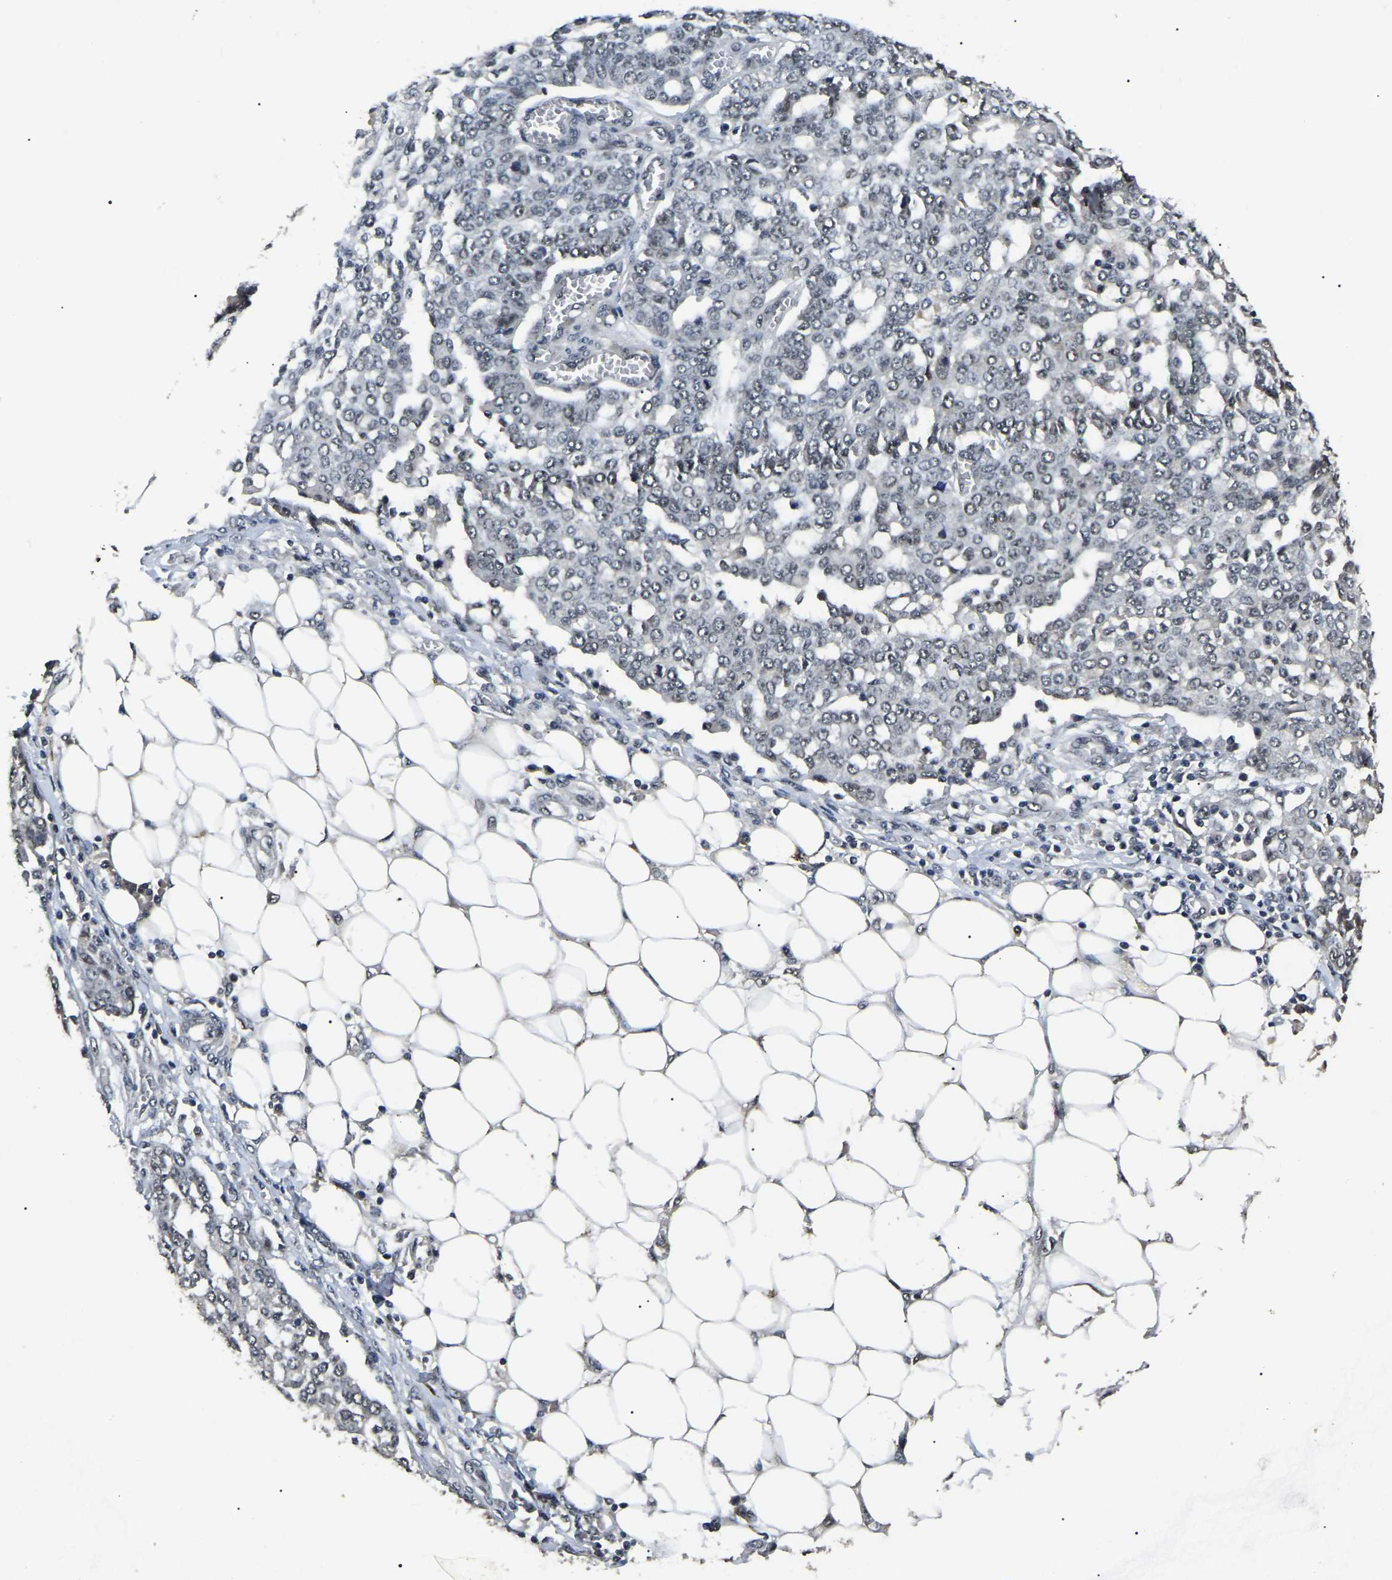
{"staining": {"intensity": "negative", "quantity": "none", "location": "none"}, "tissue": "ovarian cancer", "cell_type": "Tumor cells", "image_type": "cancer", "snomed": [{"axis": "morphology", "description": "Cystadenocarcinoma, serous, NOS"}, {"axis": "topography", "description": "Soft tissue"}, {"axis": "topography", "description": "Ovary"}], "caption": "Human ovarian serous cystadenocarcinoma stained for a protein using IHC shows no positivity in tumor cells.", "gene": "PPM1E", "patient": {"sex": "female", "age": 57}}